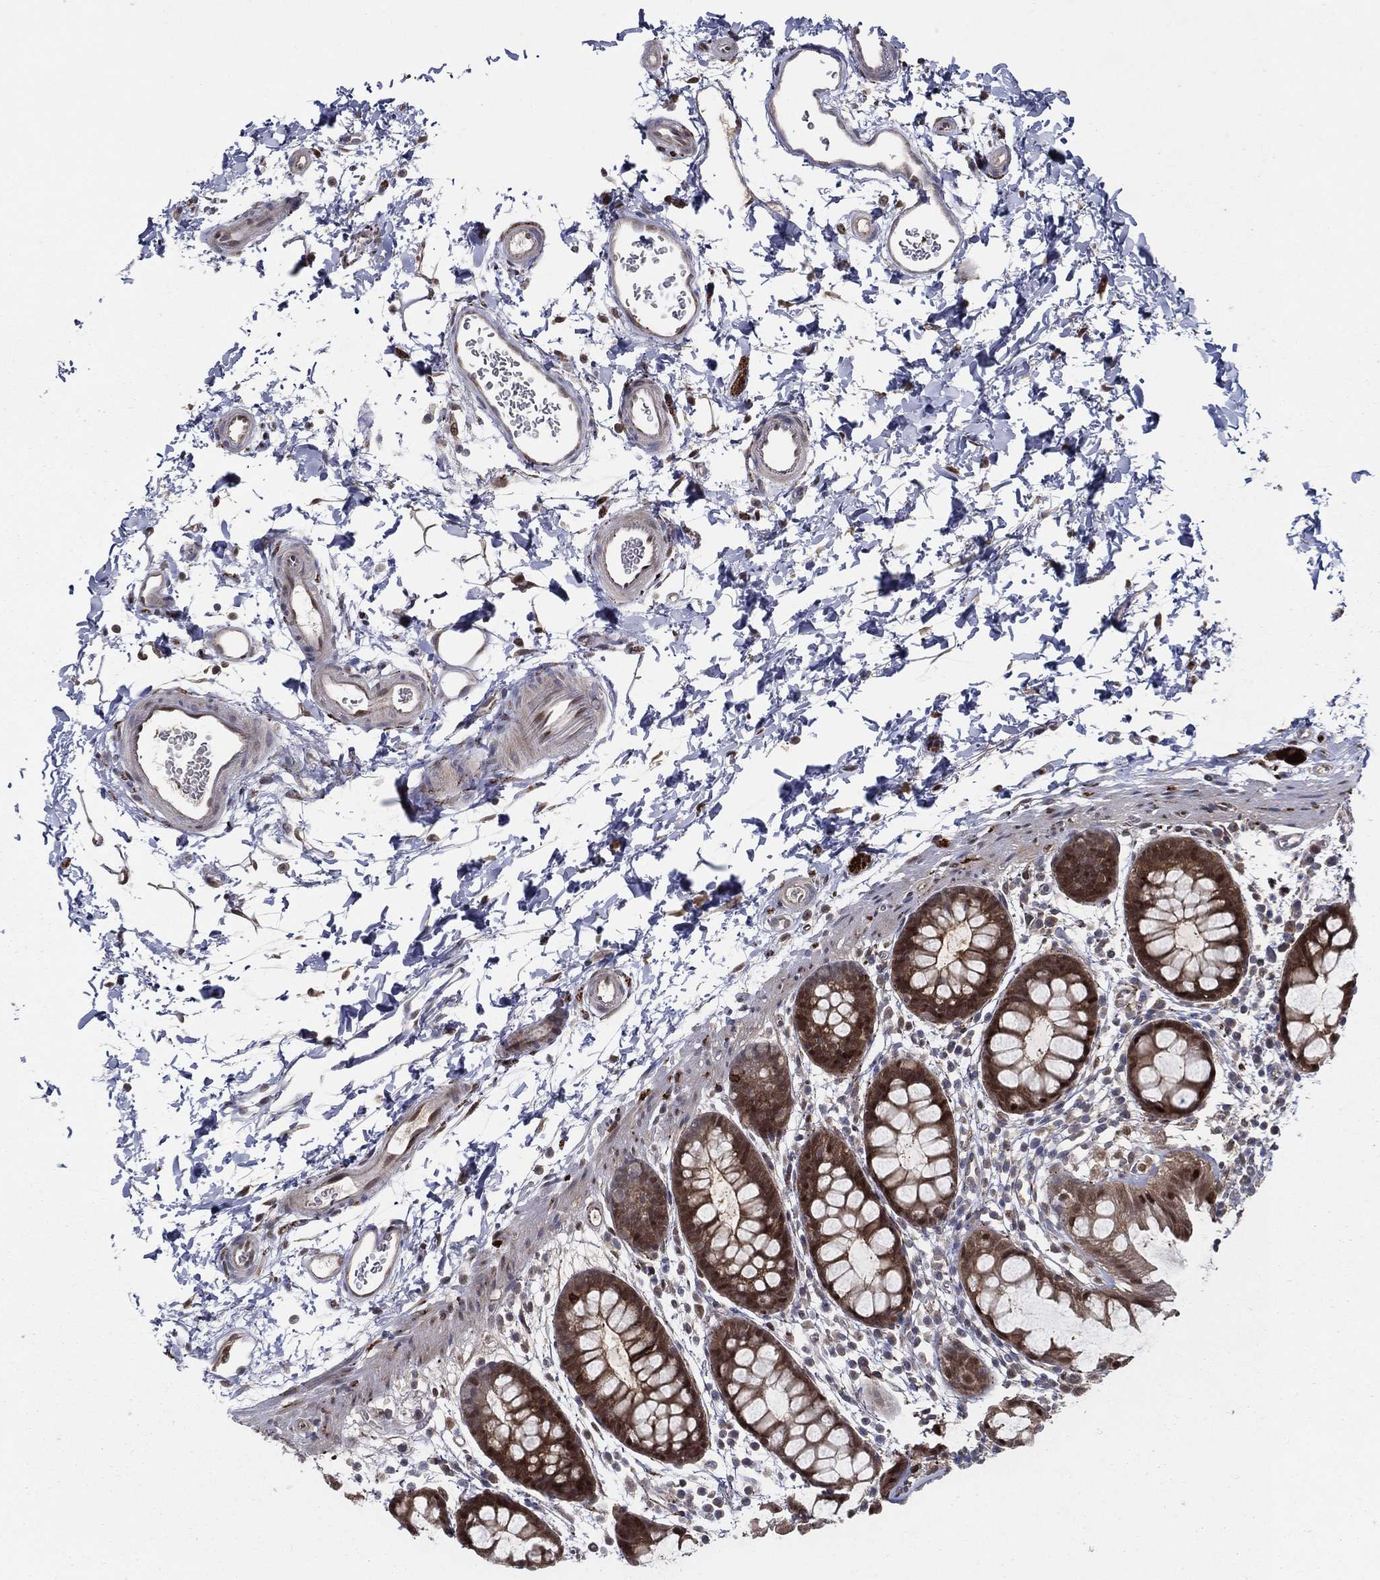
{"staining": {"intensity": "moderate", "quantity": ">75%", "location": "cytoplasmic/membranous,nuclear"}, "tissue": "rectum", "cell_type": "Glandular cells", "image_type": "normal", "snomed": [{"axis": "morphology", "description": "Normal tissue, NOS"}, {"axis": "topography", "description": "Rectum"}], "caption": "A micrograph showing moderate cytoplasmic/membranous,nuclear staining in approximately >75% of glandular cells in unremarkable rectum, as visualized by brown immunohistochemical staining.", "gene": "ARHGAP11A", "patient": {"sex": "male", "age": 57}}